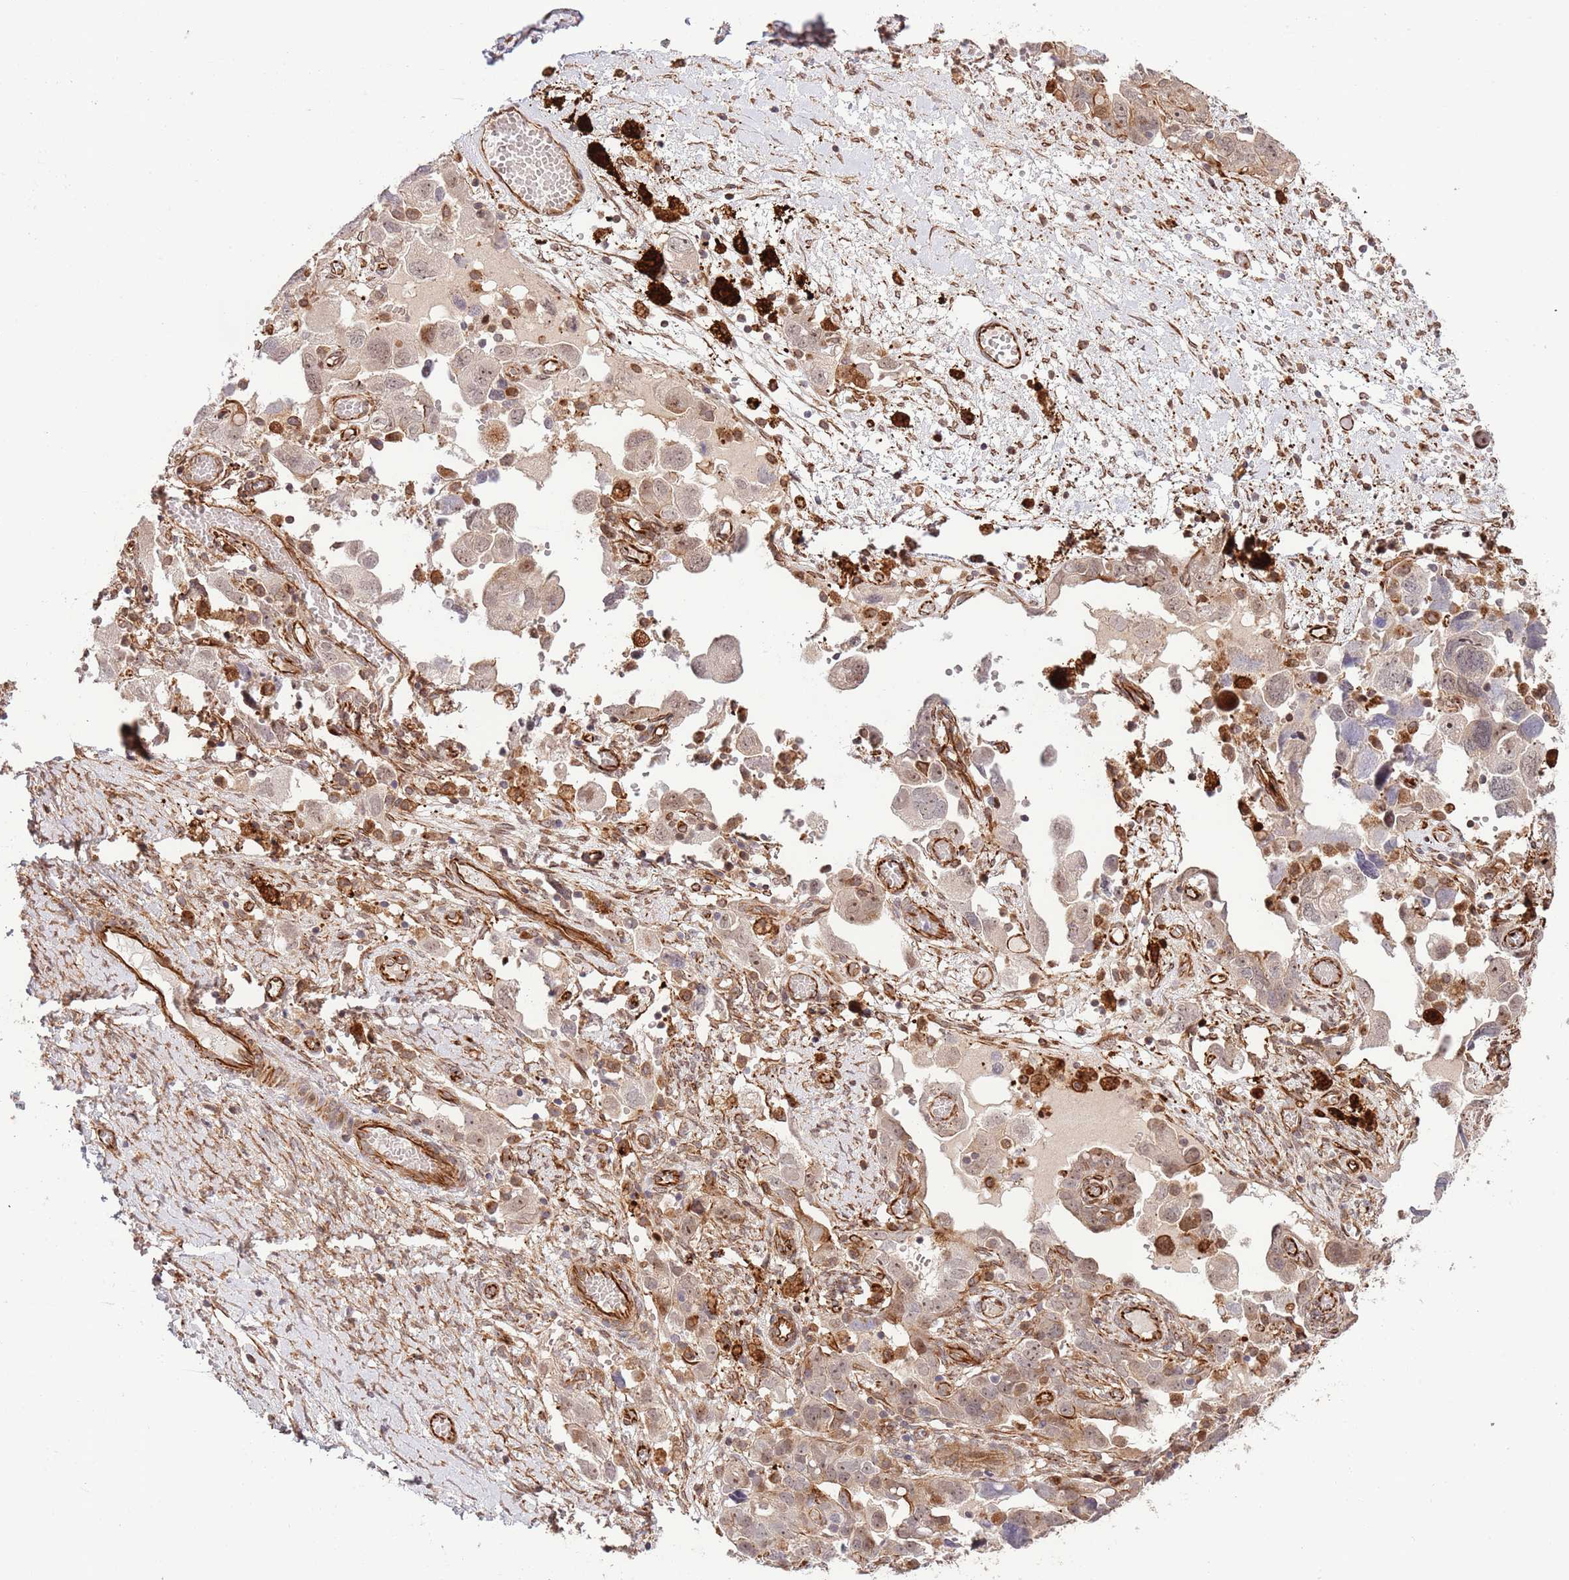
{"staining": {"intensity": "negative", "quantity": "none", "location": "none"}, "tissue": "ovarian cancer", "cell_type": "Tumor cells", "image_type": "cancer", "snomed": [{"axis": "morphology", "description": "Carcinoma, NOS"}, {"axis": "morphology", "description": "Cystadenocarcinoma, serous, NOS"}, {"axis": "topography", "description": "Ovary"}], "caption": "Immunohistochemistry (IHC) histopathology image of human carcinoma (ovarian) stained for a protein (brown), which displays no staining in tumor cells.", "gene": "NEK3", "patient": {"sex": "female", "age": 69}}